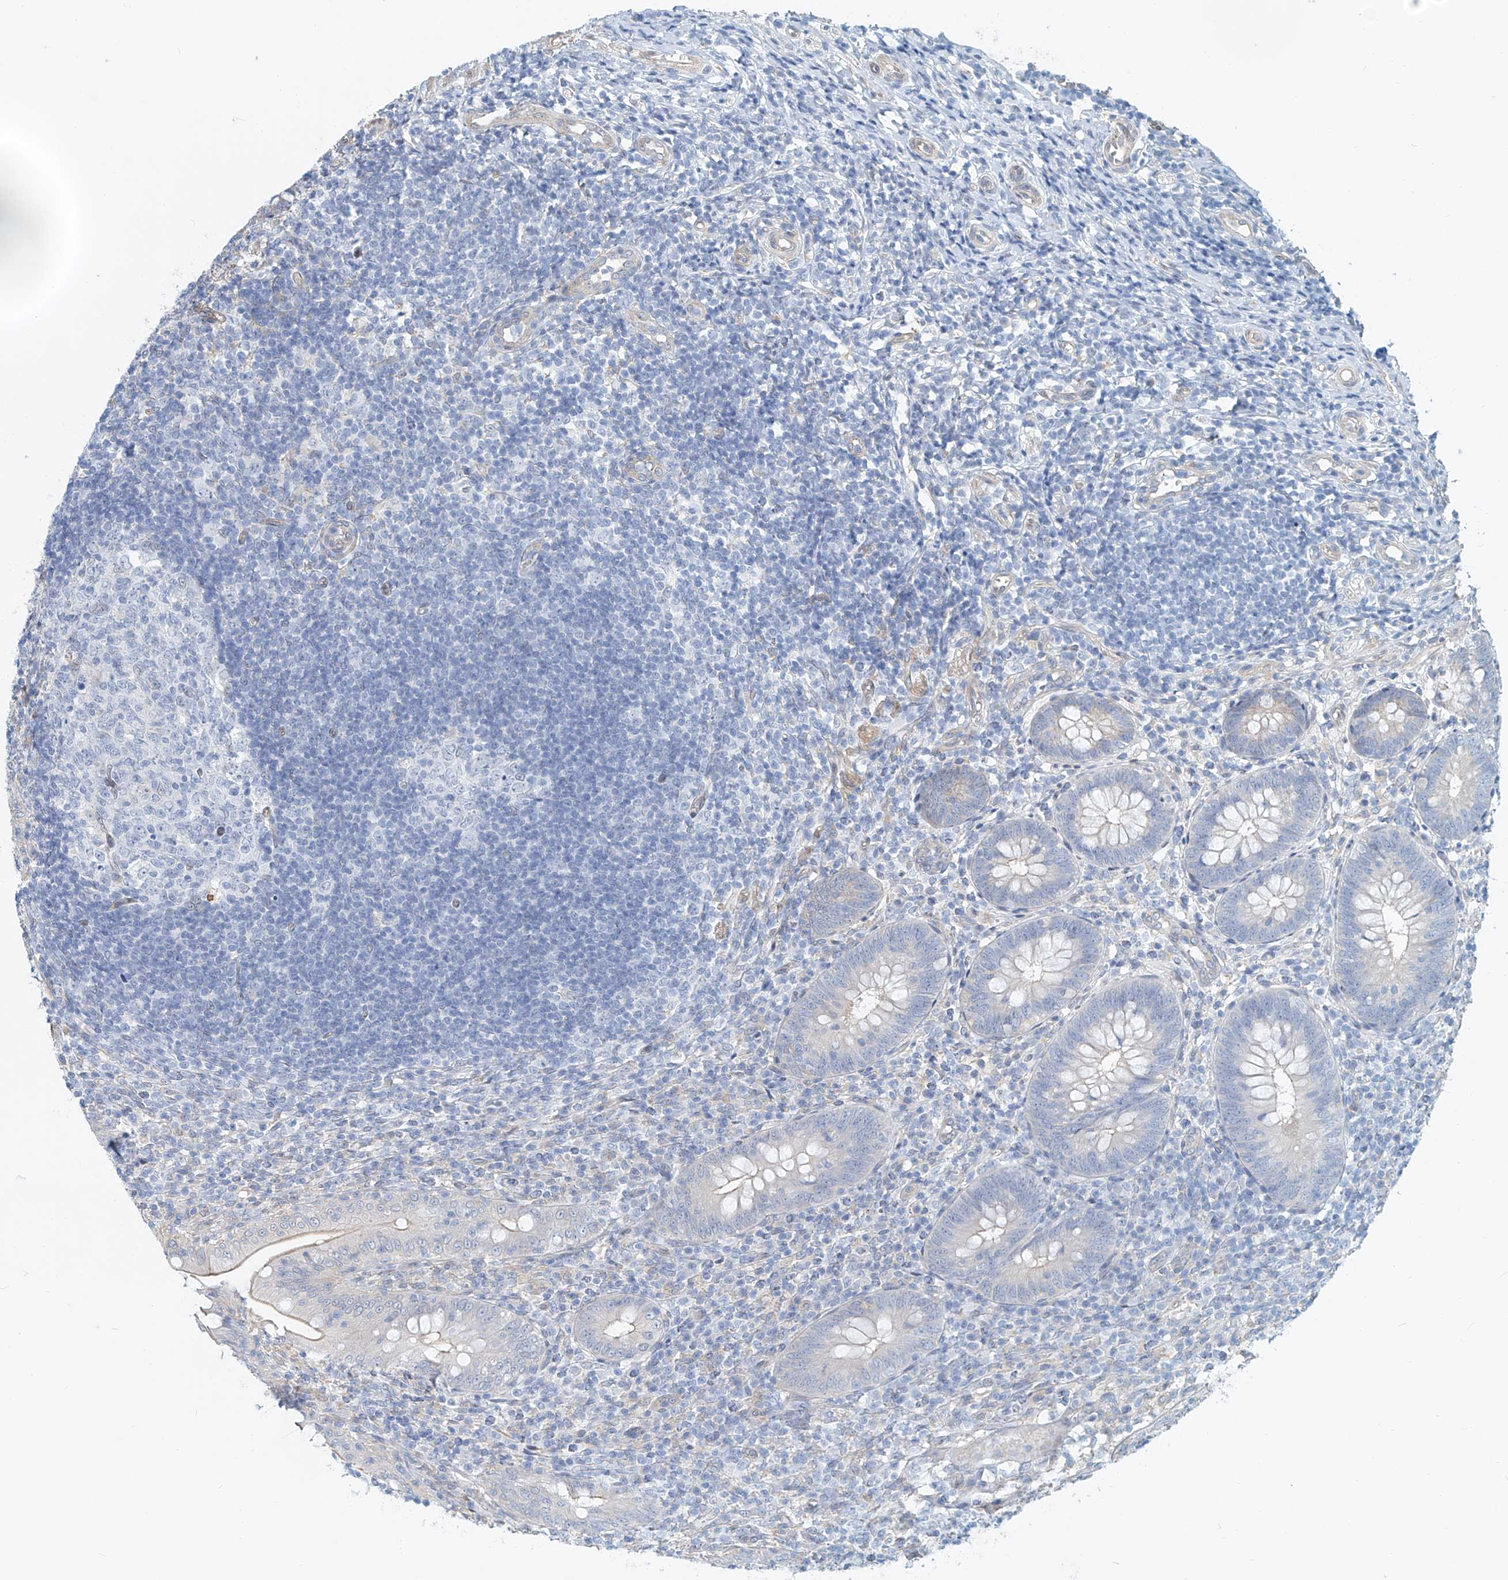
{"staining": {"intensity": "weak", "quantity": "25%-75%", "location": "cytoplasmic/membranous"}, "tissue": "appendix", "cell_type": "Glandular cells", "image_type": "normal", "snomed": [{"axis": "morphology", "description": "Normal tissue, NOS"}, {"axis": "topography", "description": "Appendix"}], "caption": "Protein analysis of benign appendix shows weak cytoplasmic/membranous positivity in about 25%-75% of glandular cells.", "gene": "SASH1", "patient": {"sex": "male", "age": 14}}